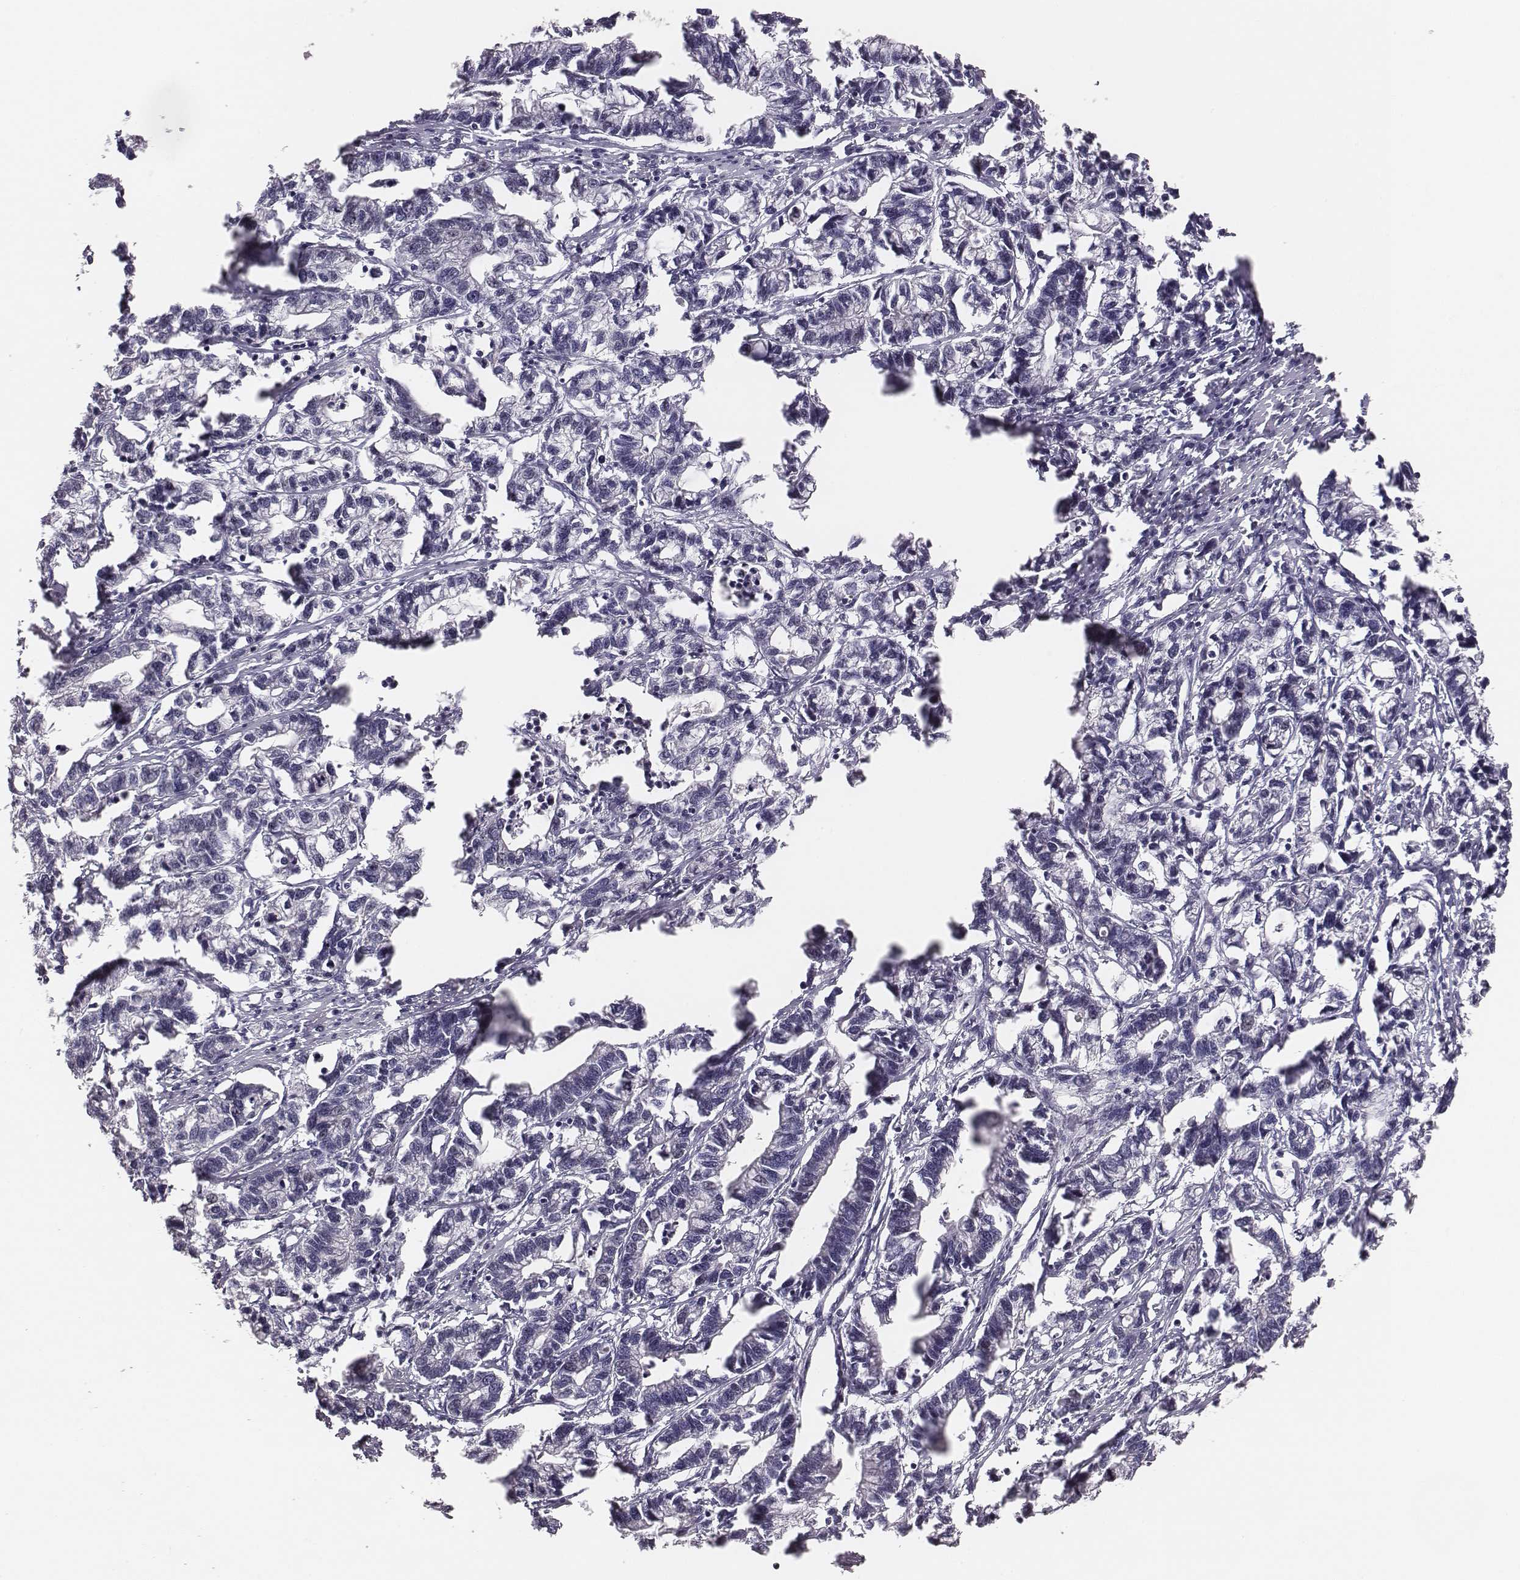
{"staining": {"intensity": "negative", "quantity": "none", "location": "none"}, "tissue": "stomach cancer", "cell_type": "Tumor cells", "image_type": "cancer", "snomed": [{"axis": "morphology", "description": "Adenocarcinoma, NOS"}, {"axis": "topography", "description": "Stomach"}], "caption": "Tumor cells are negative for protein expression in human stomach cancer. The staining was performed using DAB to visualize the protein expression in brown, while the nuclei were stained in blue with hematoxylin (Magnification: 20x).", "gene": "NIFK", "patient": {"sex": "male", "age": 83}}